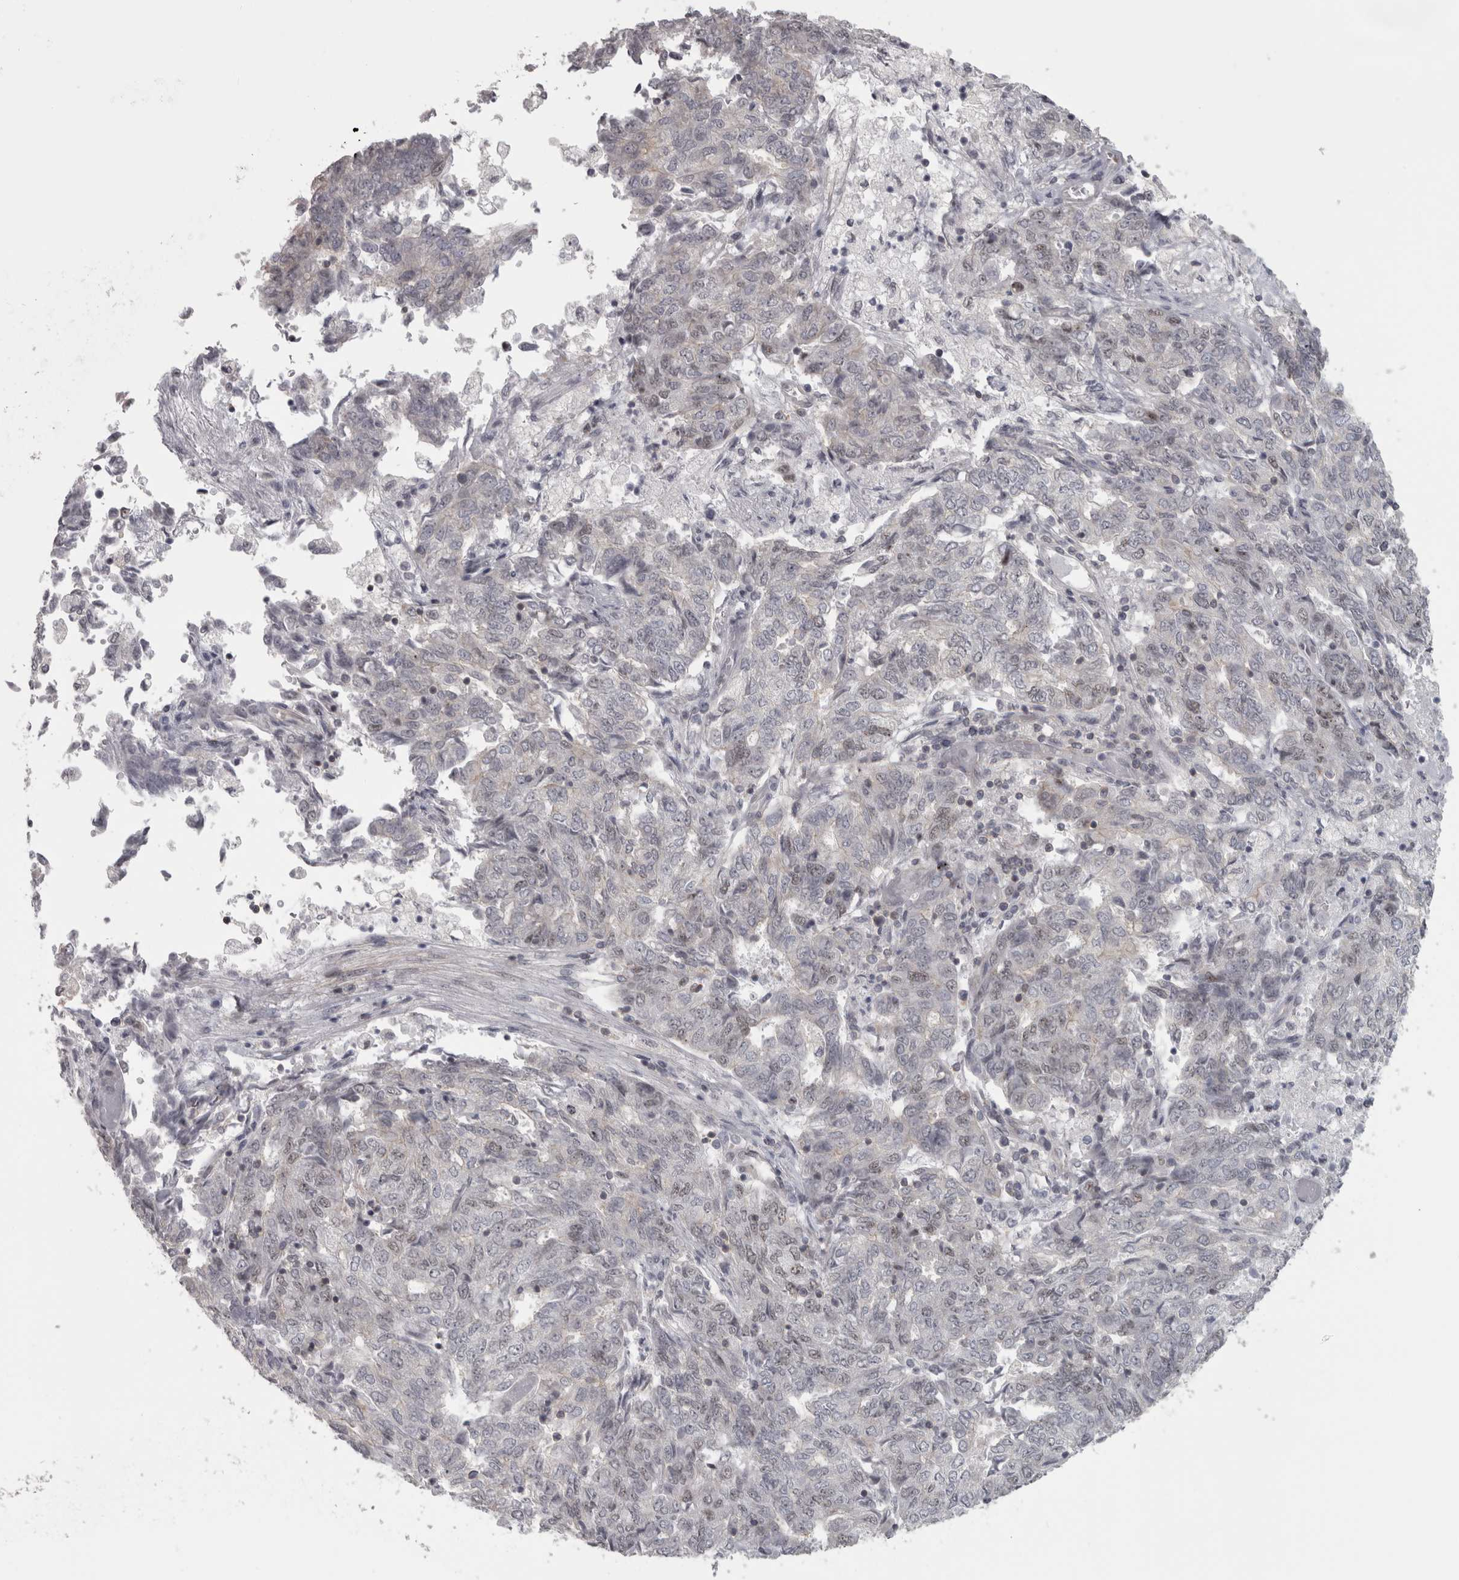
{"staining": {"intensity": "negative", "quantity": "none", "location": "none"}, "tissue": "endometrial cancer", "cell_type": "Tumor cells", "image_type": "cancer", "snomed": [{"axis": "morphology", "description": "Adenocarcinoma, NOS"}, {"axis": "topography", "description": "Endometrium"}], "caption": "IHC histopathology image of neoplastic tissue: endometrial adenocarcinoma stained with DAB (3,3'-diaminobenzidine) exhibits no significant protein positivity in tumor cells.", "gene": "PPP1R12B", "patient": {"sex": "female", "age": 80}}